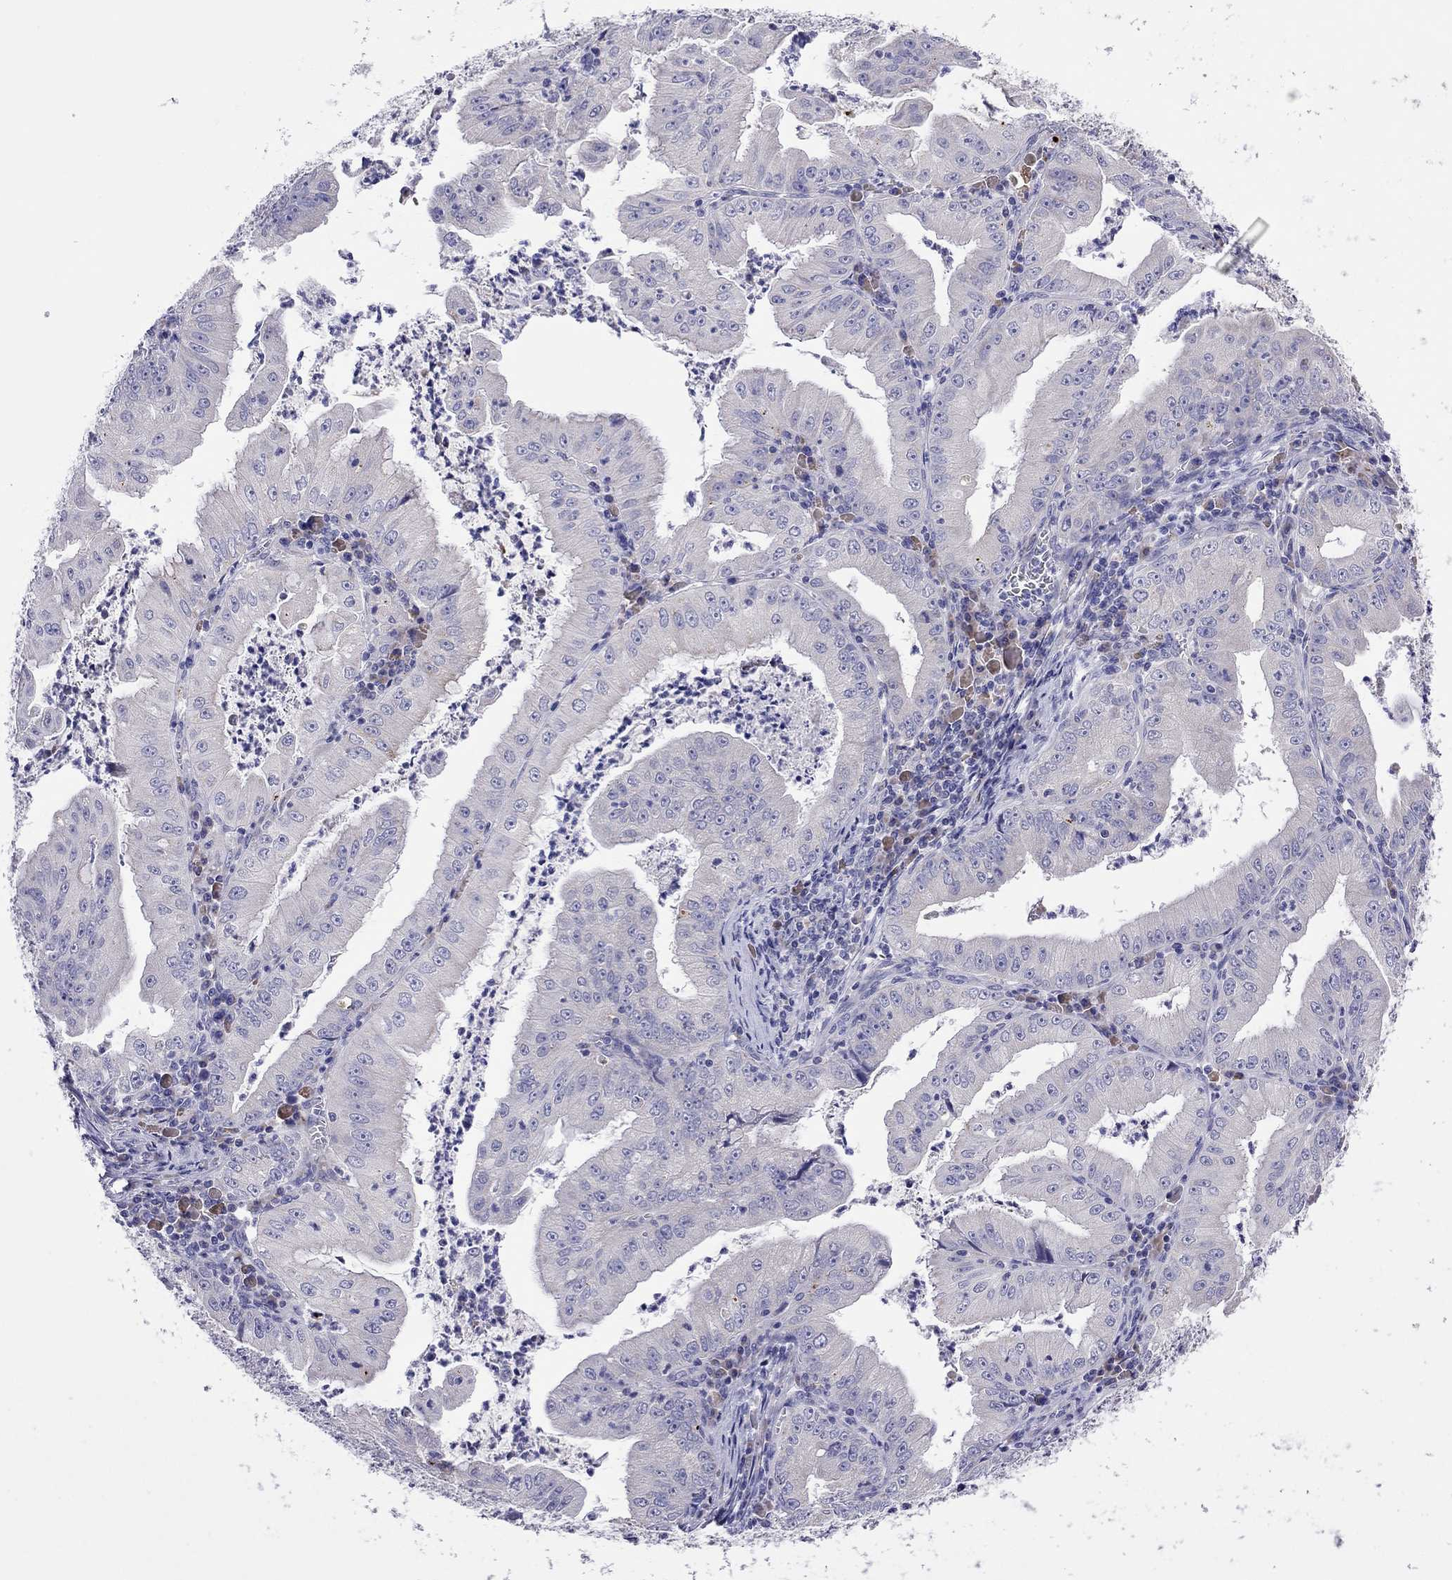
{"staining": {"intensity": "negative", "quantity": "none", "location": "none"}, "tissue": "stomach cancer", "cell_type": "Tumor cells", "image_type": "cancer", "snomed": [{"axis": "morphology", "description": "Adenocarcinoma, NOS"}, {"axis": "topography", "description": "Stomach"}], "caption": "Stomach adenocarcinoma was stained to show a protein in brown. There is no significant staining in tumor cells.", "gene": "COL9A1", "patient": {"sex": "male", "age": 76}}